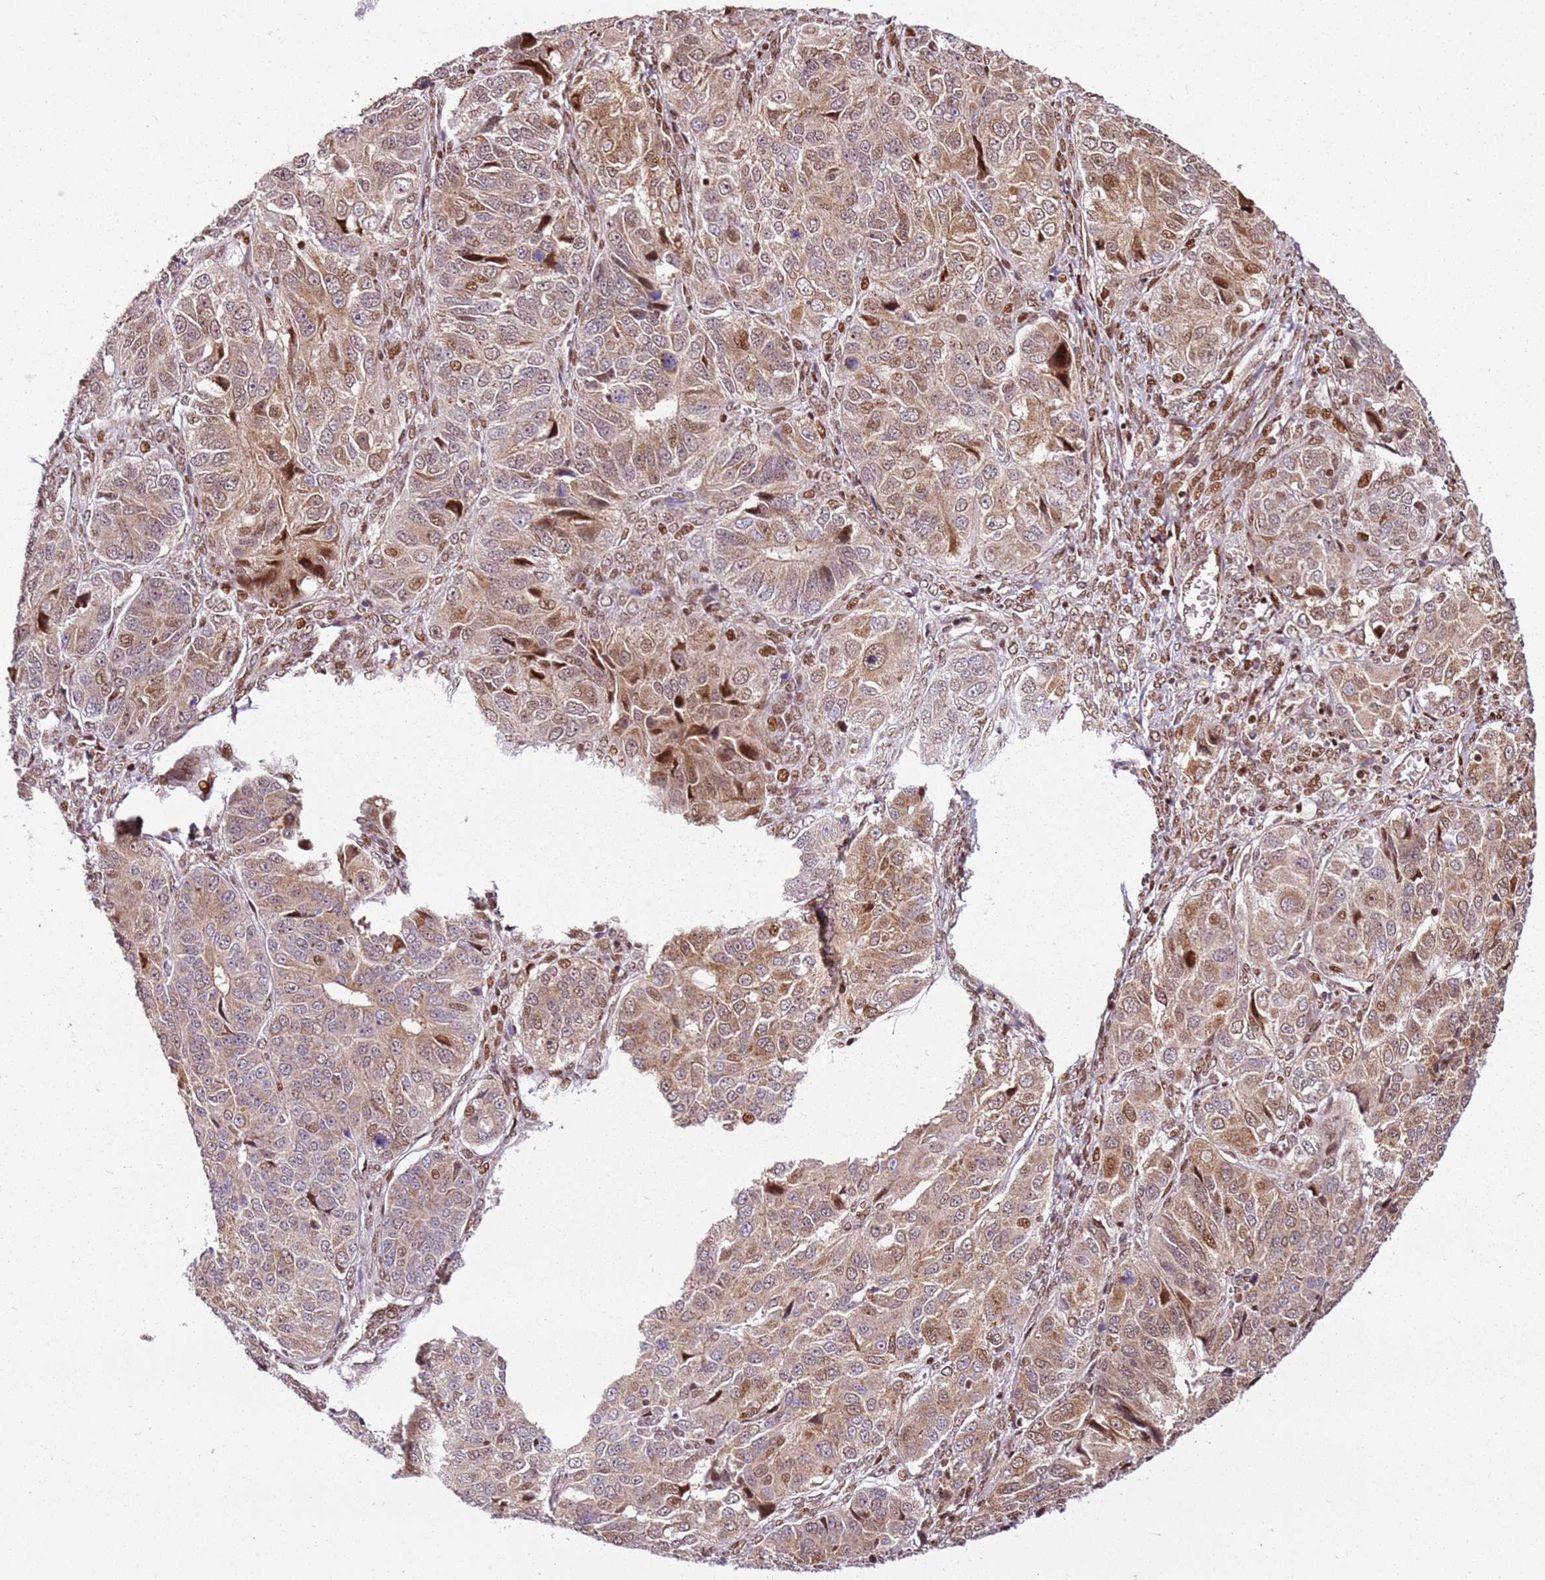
{"staining": {"intensity": "moderate", "quantity": ">75%", "location": "cytoplasmic/membranous,nuclear"}, "tissue": "ovarian cancer", "cell_type": "Tumor cells", "image_type": "cancer", "snomed": [{"axis": "morphology", "description": "Carcinoma, endometroid"}, {"axis": "topography", "description": "Ovary"}], "caption": "A photomicrograph of ovarian cancer stained for a protein shows moderate cytoplasmic/membranous and nuclear brown staining in tumor cells.", "gene": "PCTP", "patient": {"sex": "female", "age": 51}}